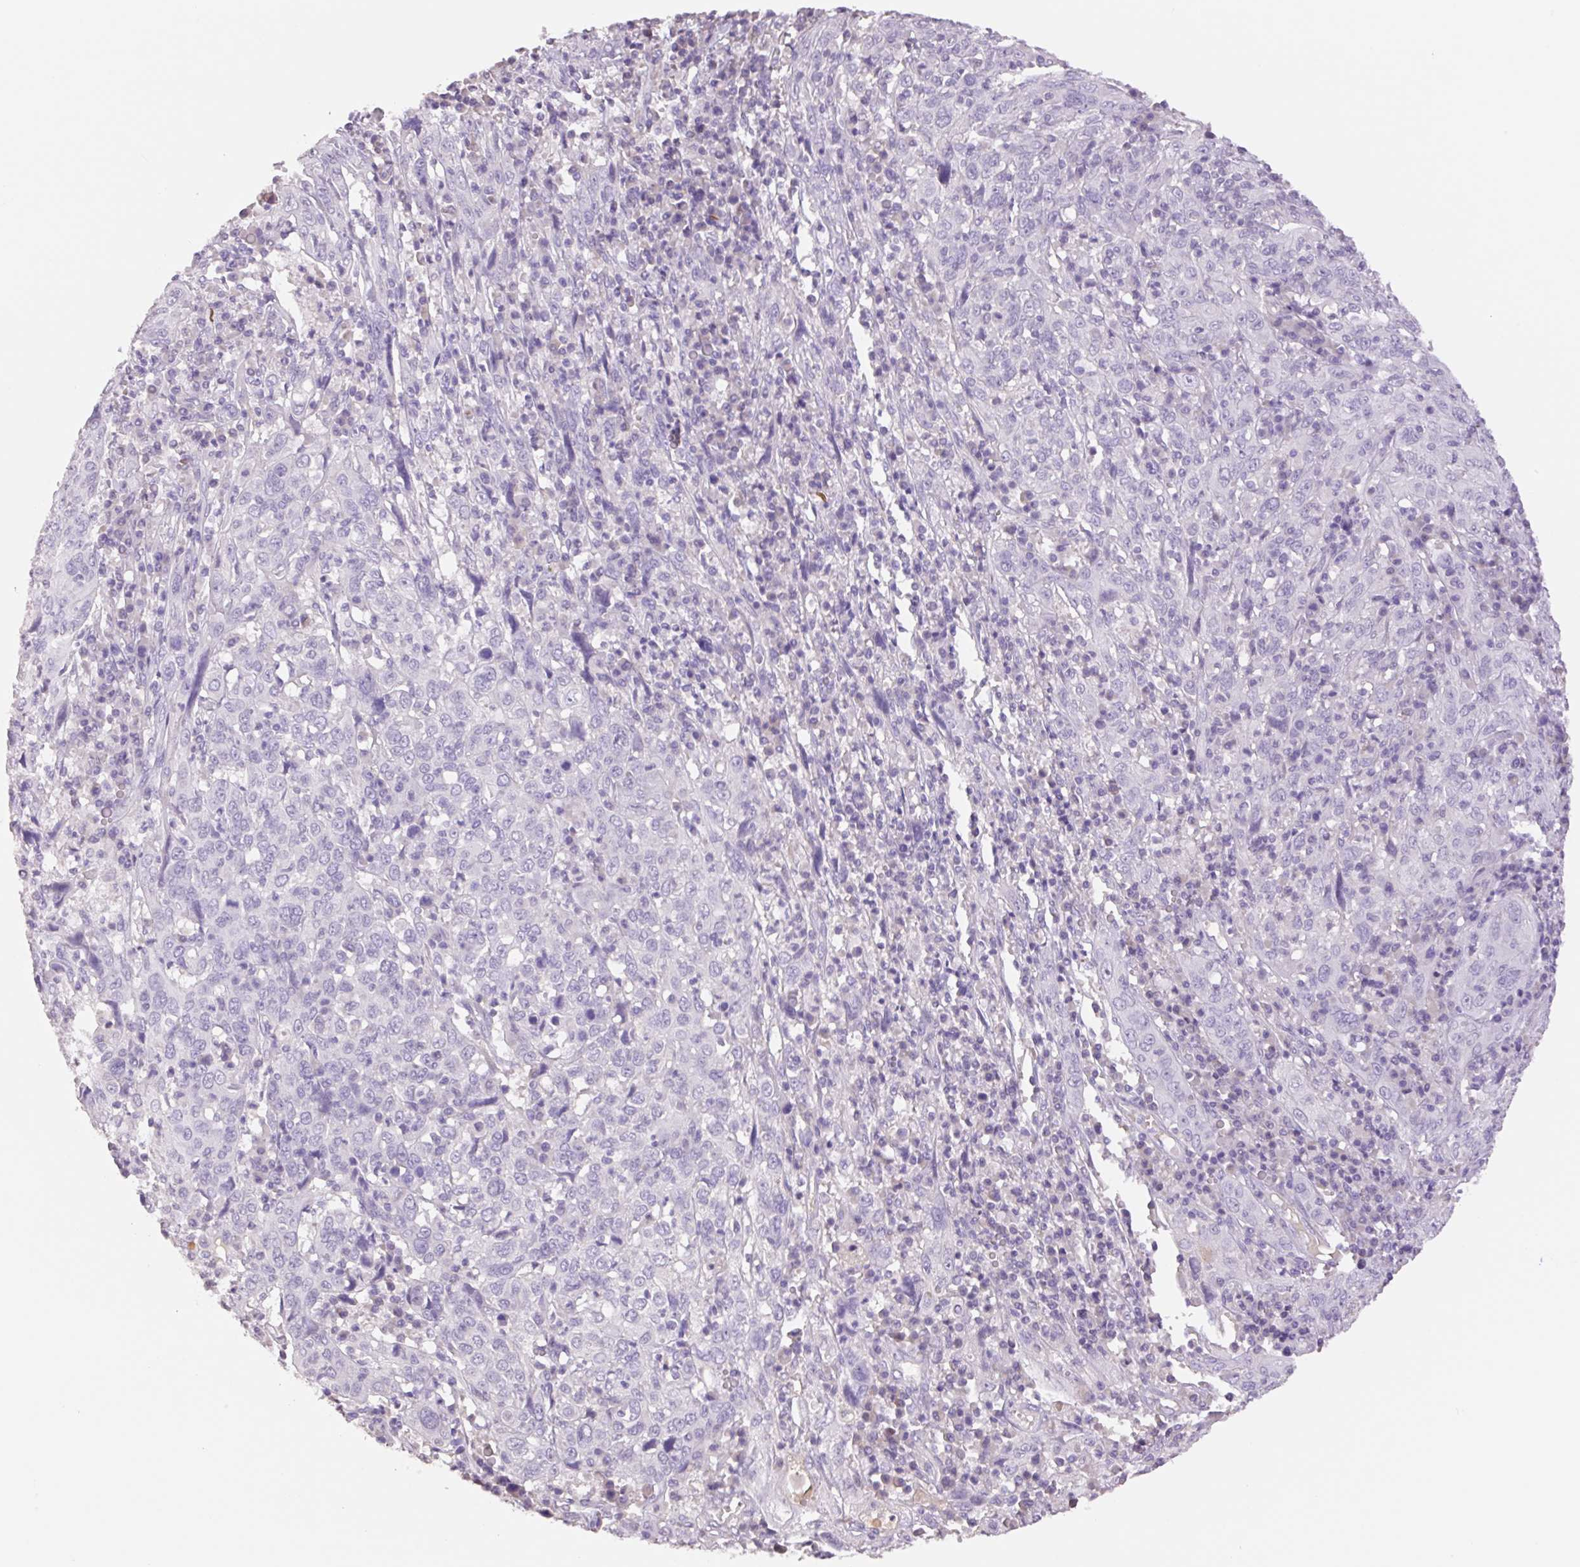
{"staining": {"intensity": "negative", "quantity": "none", "location": "none"}, "tissue": "cervical cancer", "cell_type": "Tumor cells", "image_type": "cancer", "snomed": [{"axis": "morphology", "description": "Squamous cell carcinoma, NOS"}, {"axis": "topography", "description": "Cervix"}], "caption": "Photomicrograph shows no significant protein staining in tumor cells of cervical cancer.", "gene": "HCRTR2", "patient": {"sex": "female", "age": 46}}